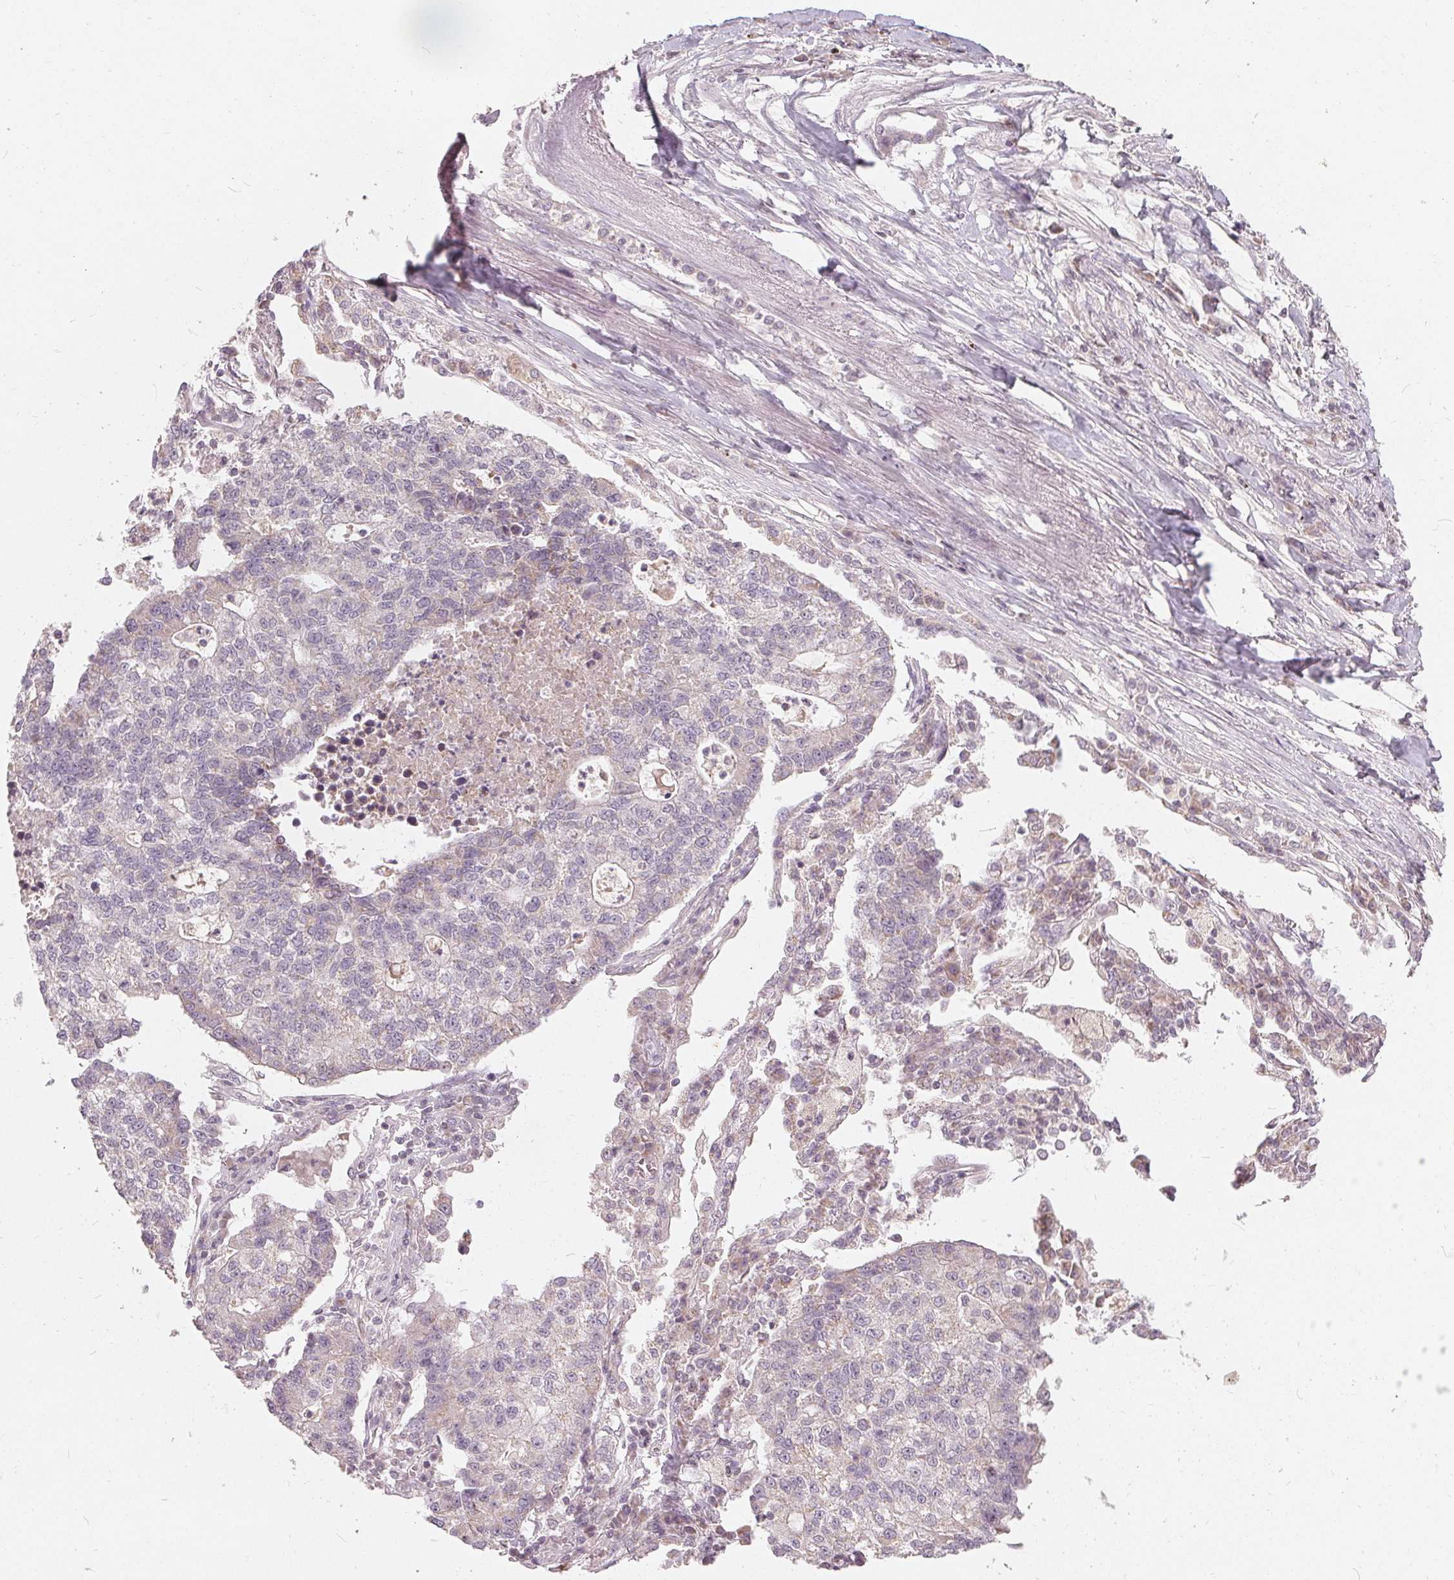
{"staining": {"intensity": "negative", "quantity": "none", "location": "none"}, "tissue": "lung cancer", "cell_type": "Tumor cells", "image_type": "cancer", "snomed": [{"axis": "morphology", "description": "Adenocarcinoma, NOS"}, {"axis": "topography", "description": "Lung"}], "caption": "A photomicrograph of lung cancer stained for a protein shows no brown staining in tumor cells.", "gene": "TRIM60", "patient": {"sex": "male", "age": 57}}